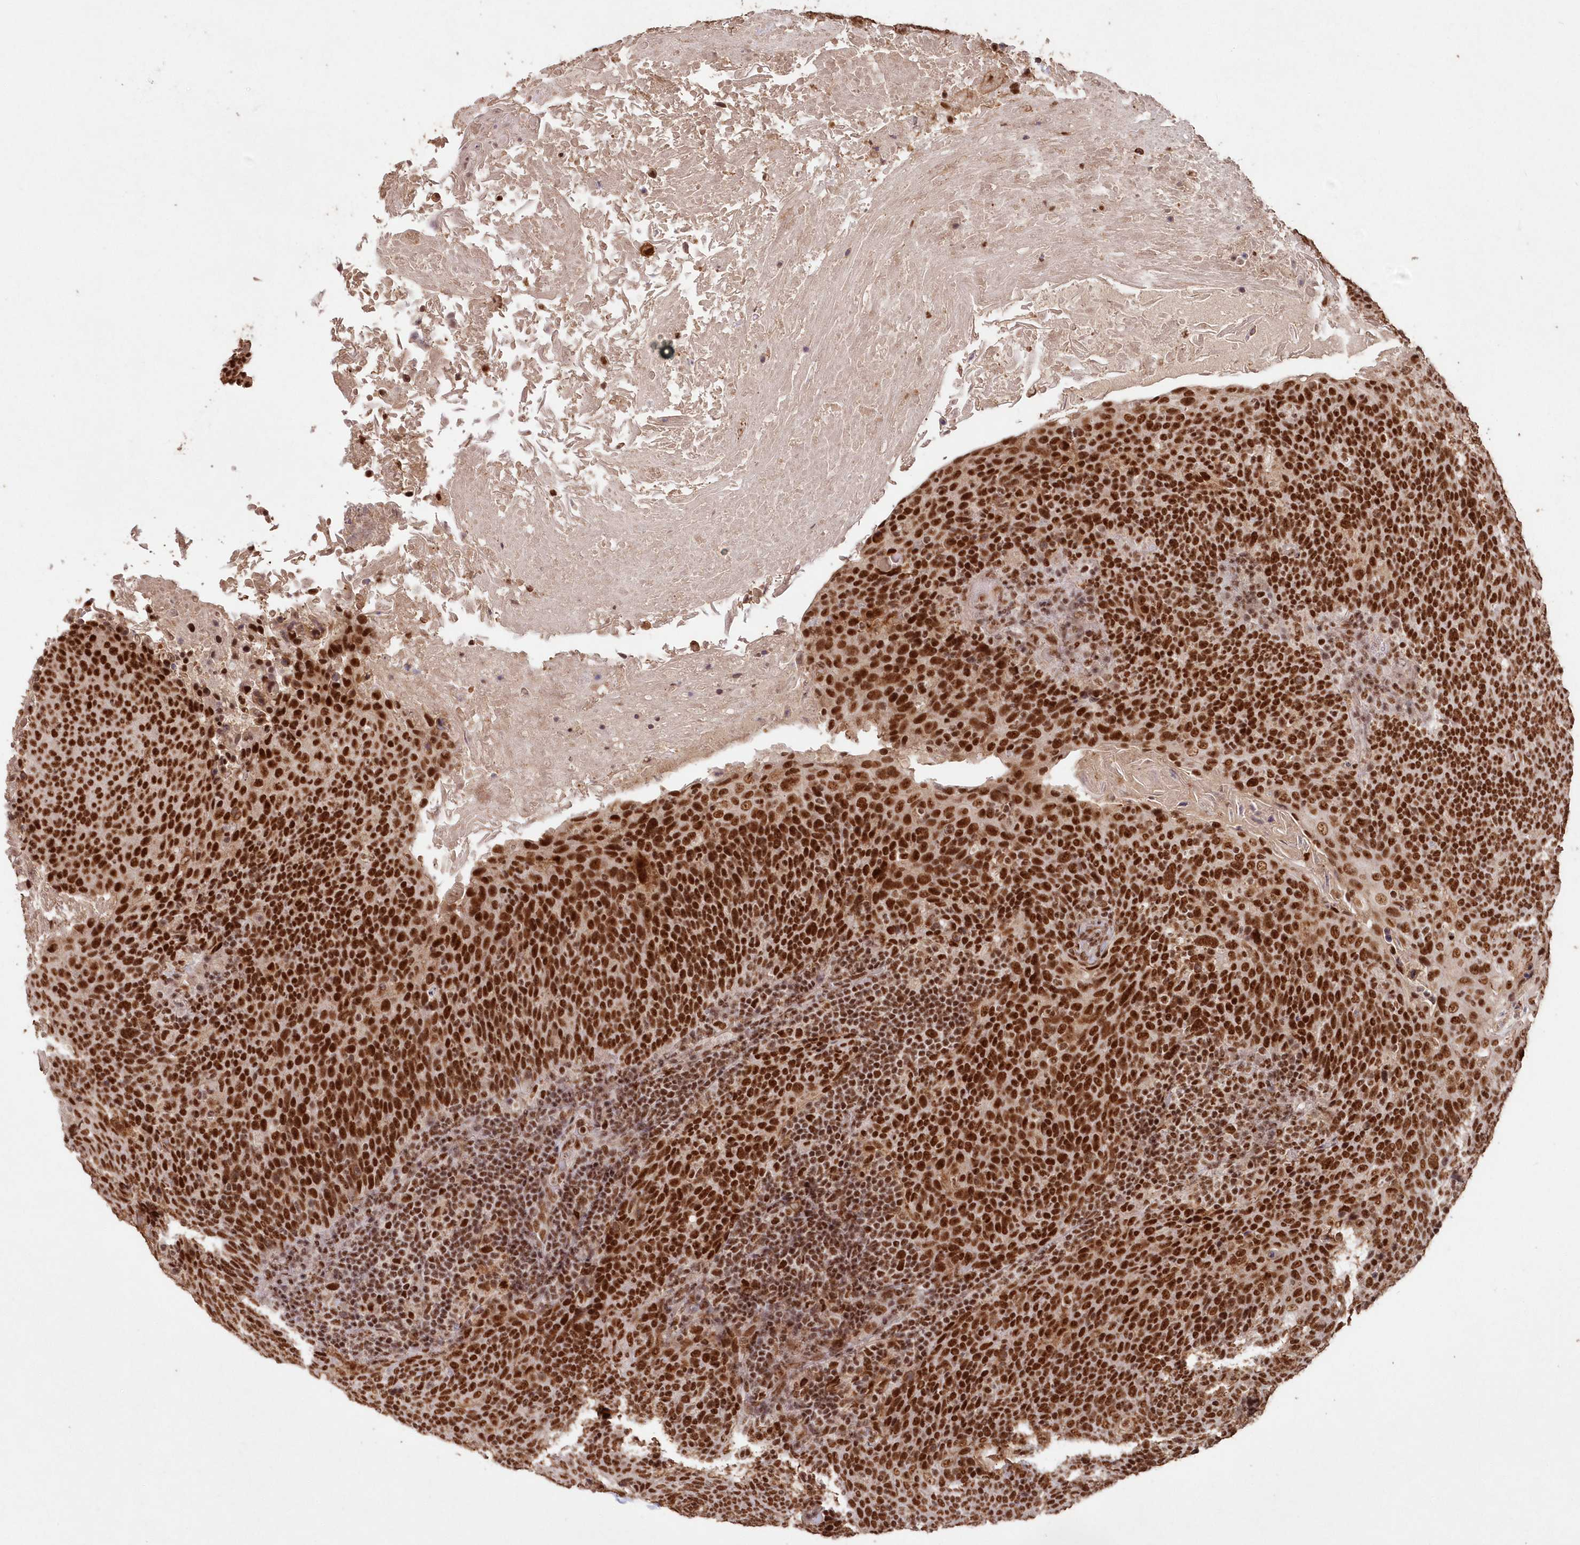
{"staining": {"intensity": "strong", "quantity": ">75%", "location": "nuclear"}, "tissue": "head and neck cancer", "cell_type": "Tumor cells", "image_type": "cancer", "snomed": [{"axis": "morphology", "description": "Squamous cell carcinoma, NOS"}, {"axis": "morphology", "description": "Squamous cell carcinoma, metastatic, NOS"}, {"axis": "topography", "description": "Lymph node"}, {"axis": "topography", "description": "Head-Neck"}], "caption": "Immunohistochemistry histopathology image of neoplastic tissue: human head and neck cancer (metastatic squamous cell carcinoma) stained using immunohistochemistry (IHC) displays high levels of strong protein expression localized specifically in the nuclear of tumor cells, appearing as a nuclear brown color.", "gene": "PDS5A", "patient": {"sex": "male", "age": 62}}